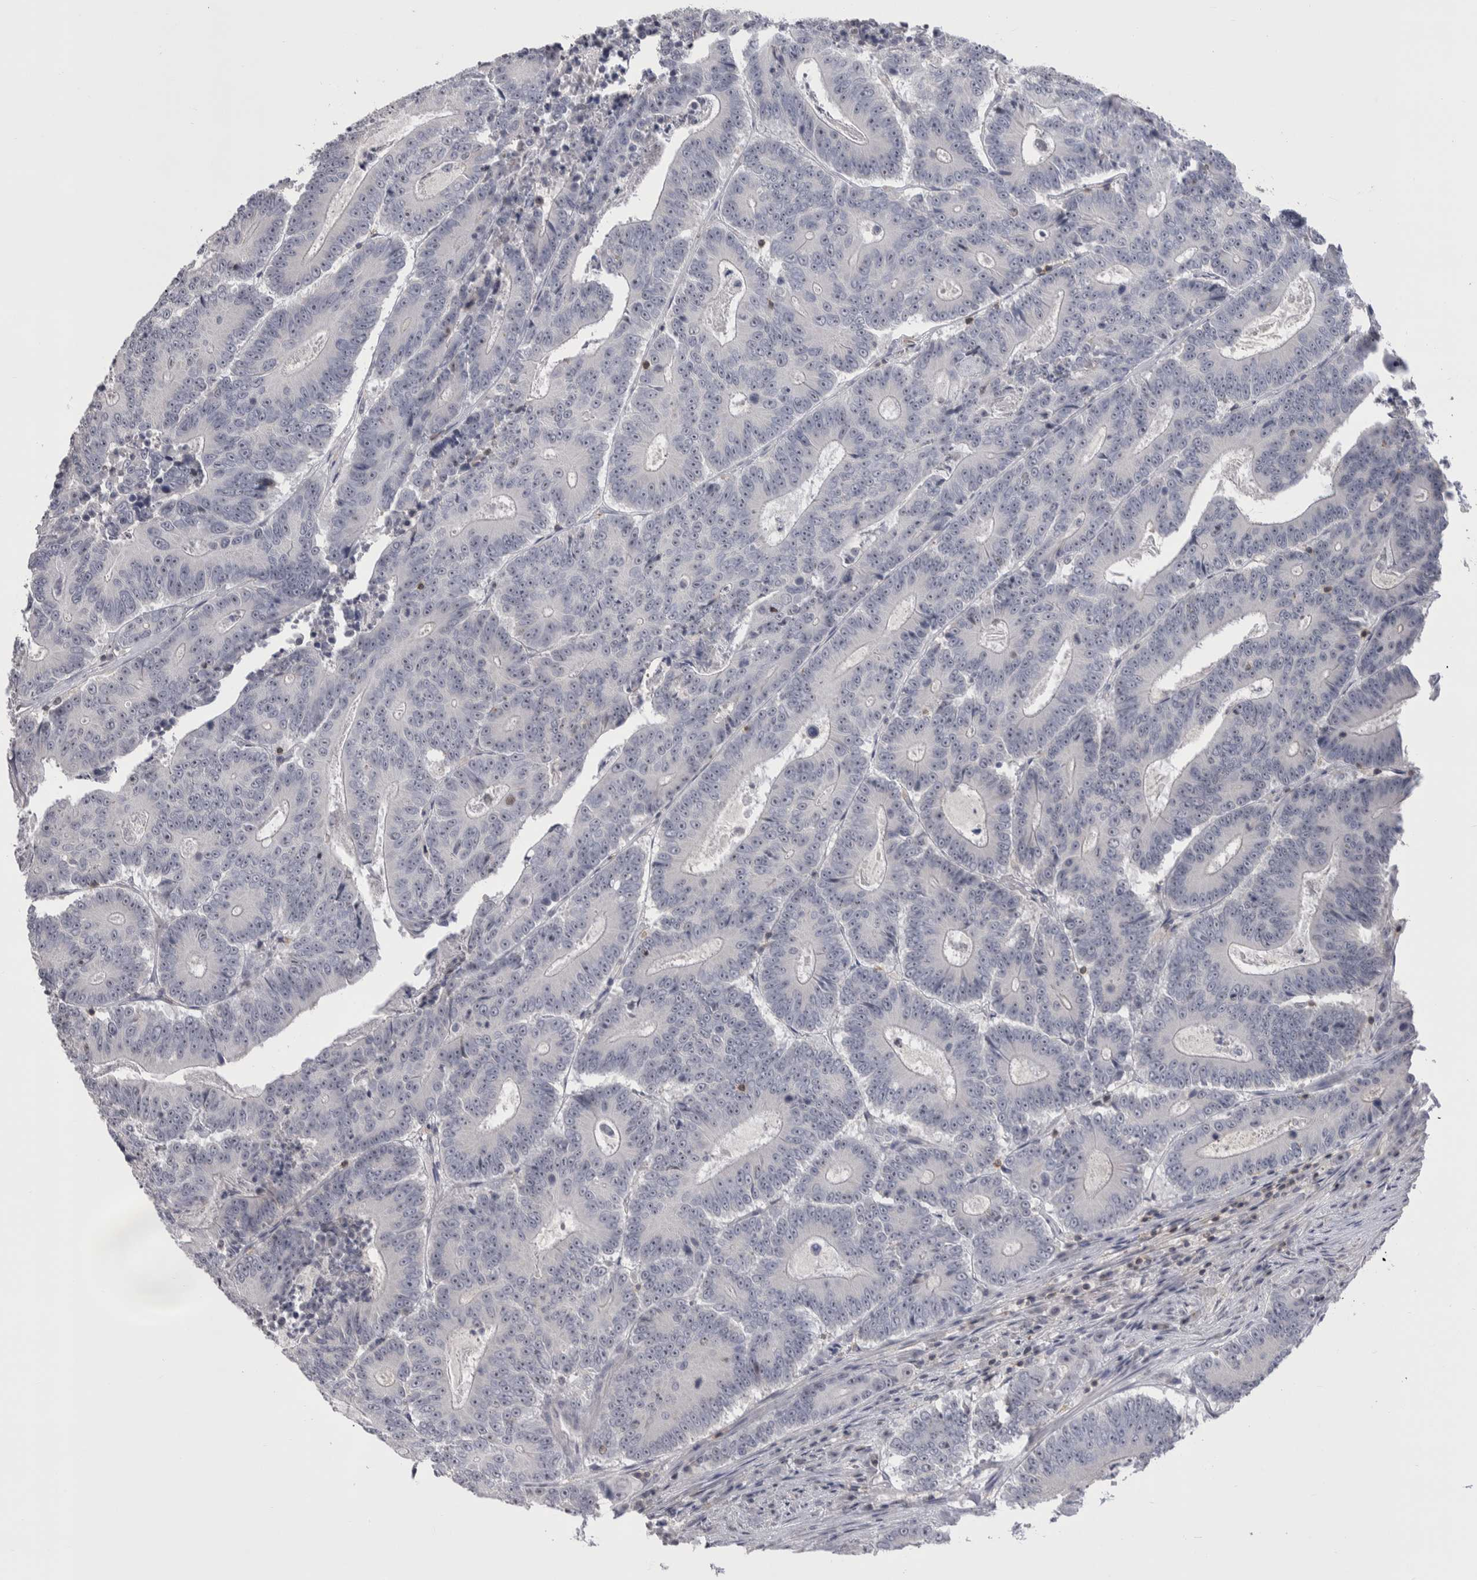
{"staining": {"intensity": "negative", "quantity": "none", "location": "none"}, "tissue": "colorectal cancer", "cell_type": "Tumor cells", "image_type": "cancer", "snomed": [{"axis": "morphology", "description": "Adenocarcinoma, NOS"}, {"axis": "topography", "description": "Colon"}], "caption": "Immunohistochemistry of human colorectal adenocarcinoma exhibits no staining in tumor cells.", "gene": "CEP295NL", "patient": {"sex": "male", "age": 83}}